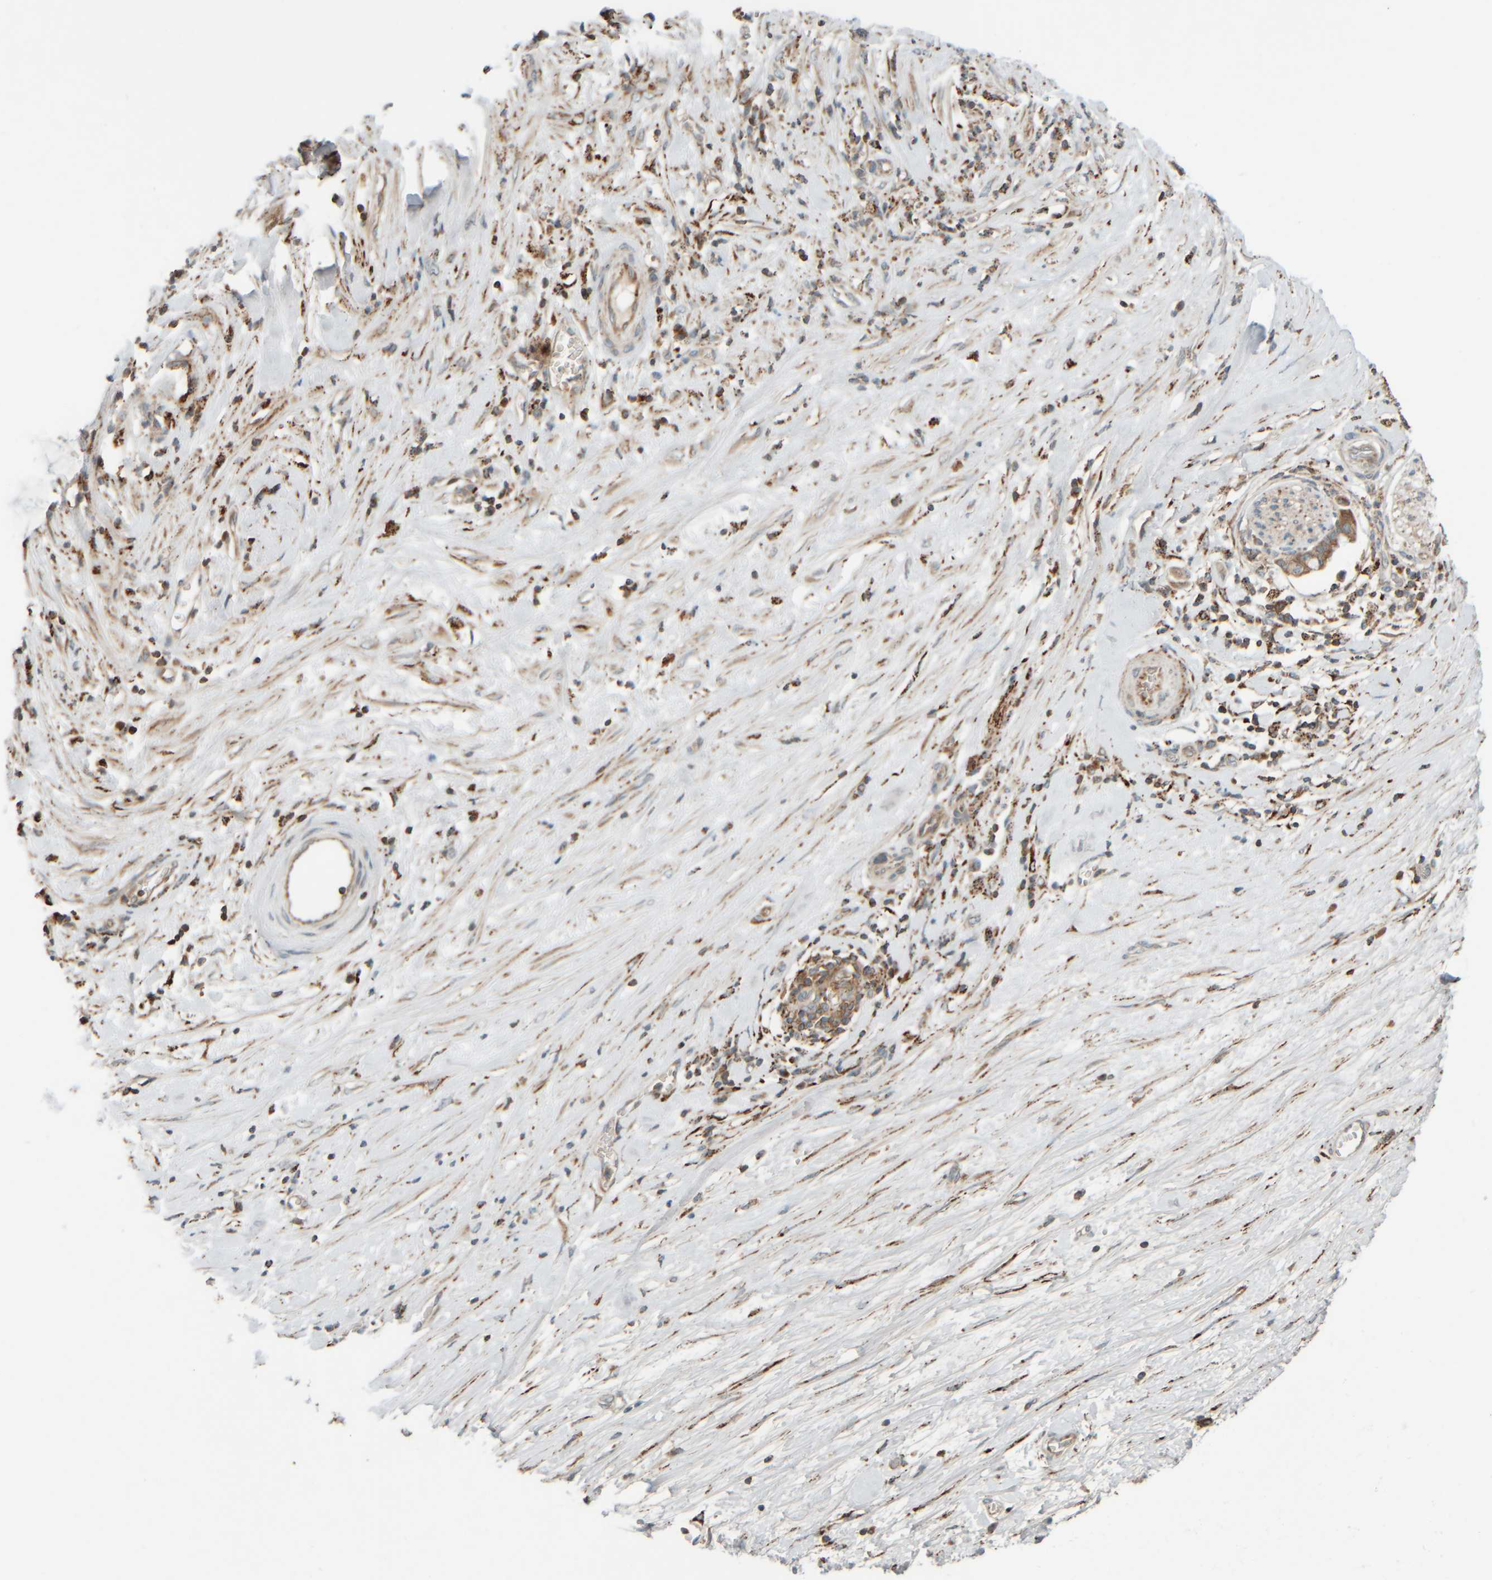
{"staining": {"intensity": "moderate", "quantity": ">75%", "location": "cytoplasmic/membranous"}, "tissue": "pancreatic cancer", "cell_type": "Tumor cells", "image_type": "cancer", "snomed": [{"axis": "morphology", "description": "Adenocarcinoma, NOS"}, {"axis": "topography", "description": "Pancreas"}], "caption": "Protein staining exhibits moderate cytoplasmic/membranous staining in about >75% of tumor cells in pancreatic cancer. Immunohistochemistry stains the protein of interest in brown and the nuclei are stained blue.", "gene": "SPAG5", "patient": {"sex": "male", "age": 41}}